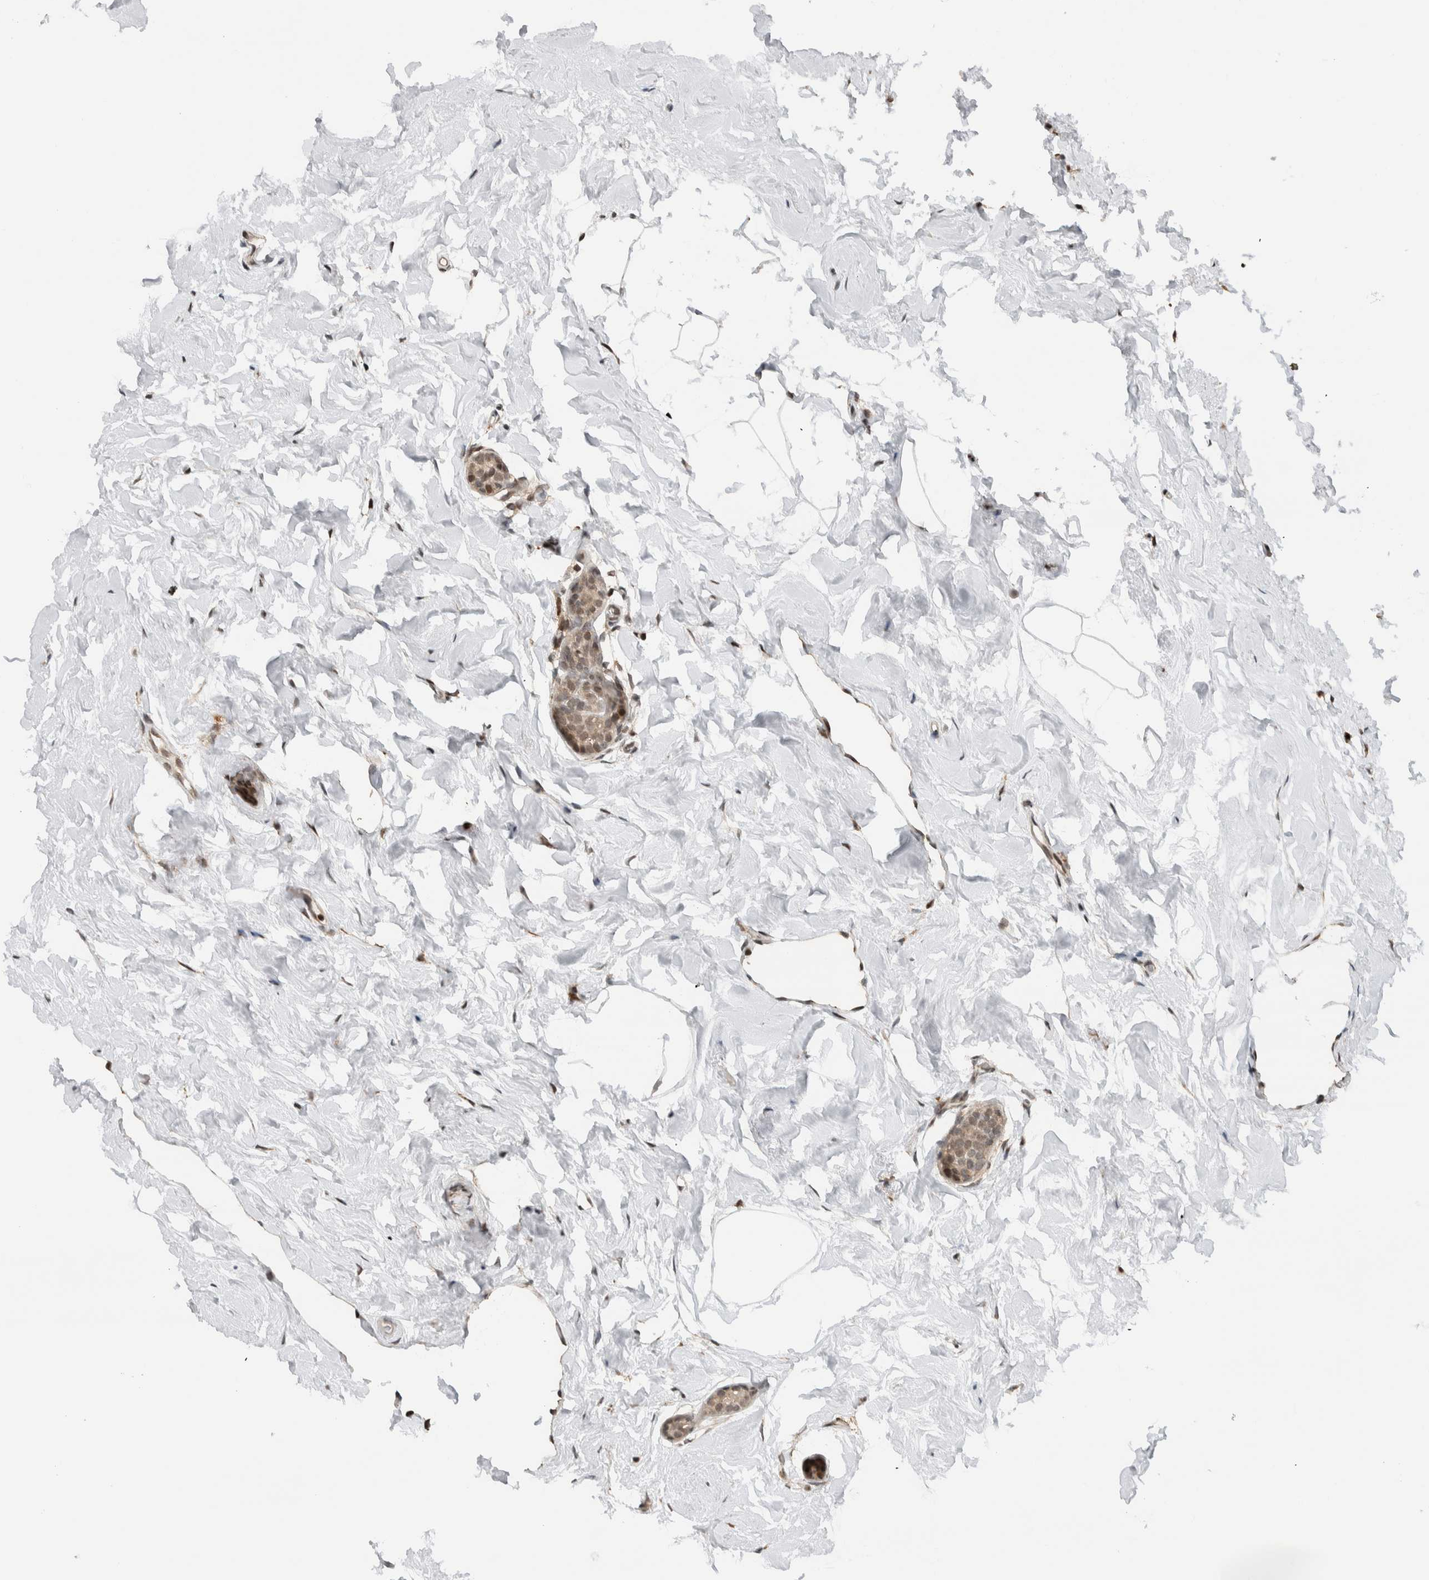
{"staining": {"intensity": "moderate", "quantity": ">75%", "location": "nuclear"}, "tissue": "breast cancer", "cell_type": "Tumor cells", "image_type": "cancer", "snomed": [{"axis": "morphology", "description": "Duct carcinoma"}, {"axis": "topography", "description": "Breast"}], "caption": "Immunohistochemistry staining of intraductal carcinoma (breast), which reveals medium levels of moderate nuclear expression in approximately >75% of tumor cells indicating moderate nuclear protein staining. The staining was performed using DAB (3,3'-diaminobenzidine) (brown) for protein detection and nuclei were counterstained in hematoxylin (blue).", "gene": "NPLOC4", "patient": {"sex": "female", "age": 55}}